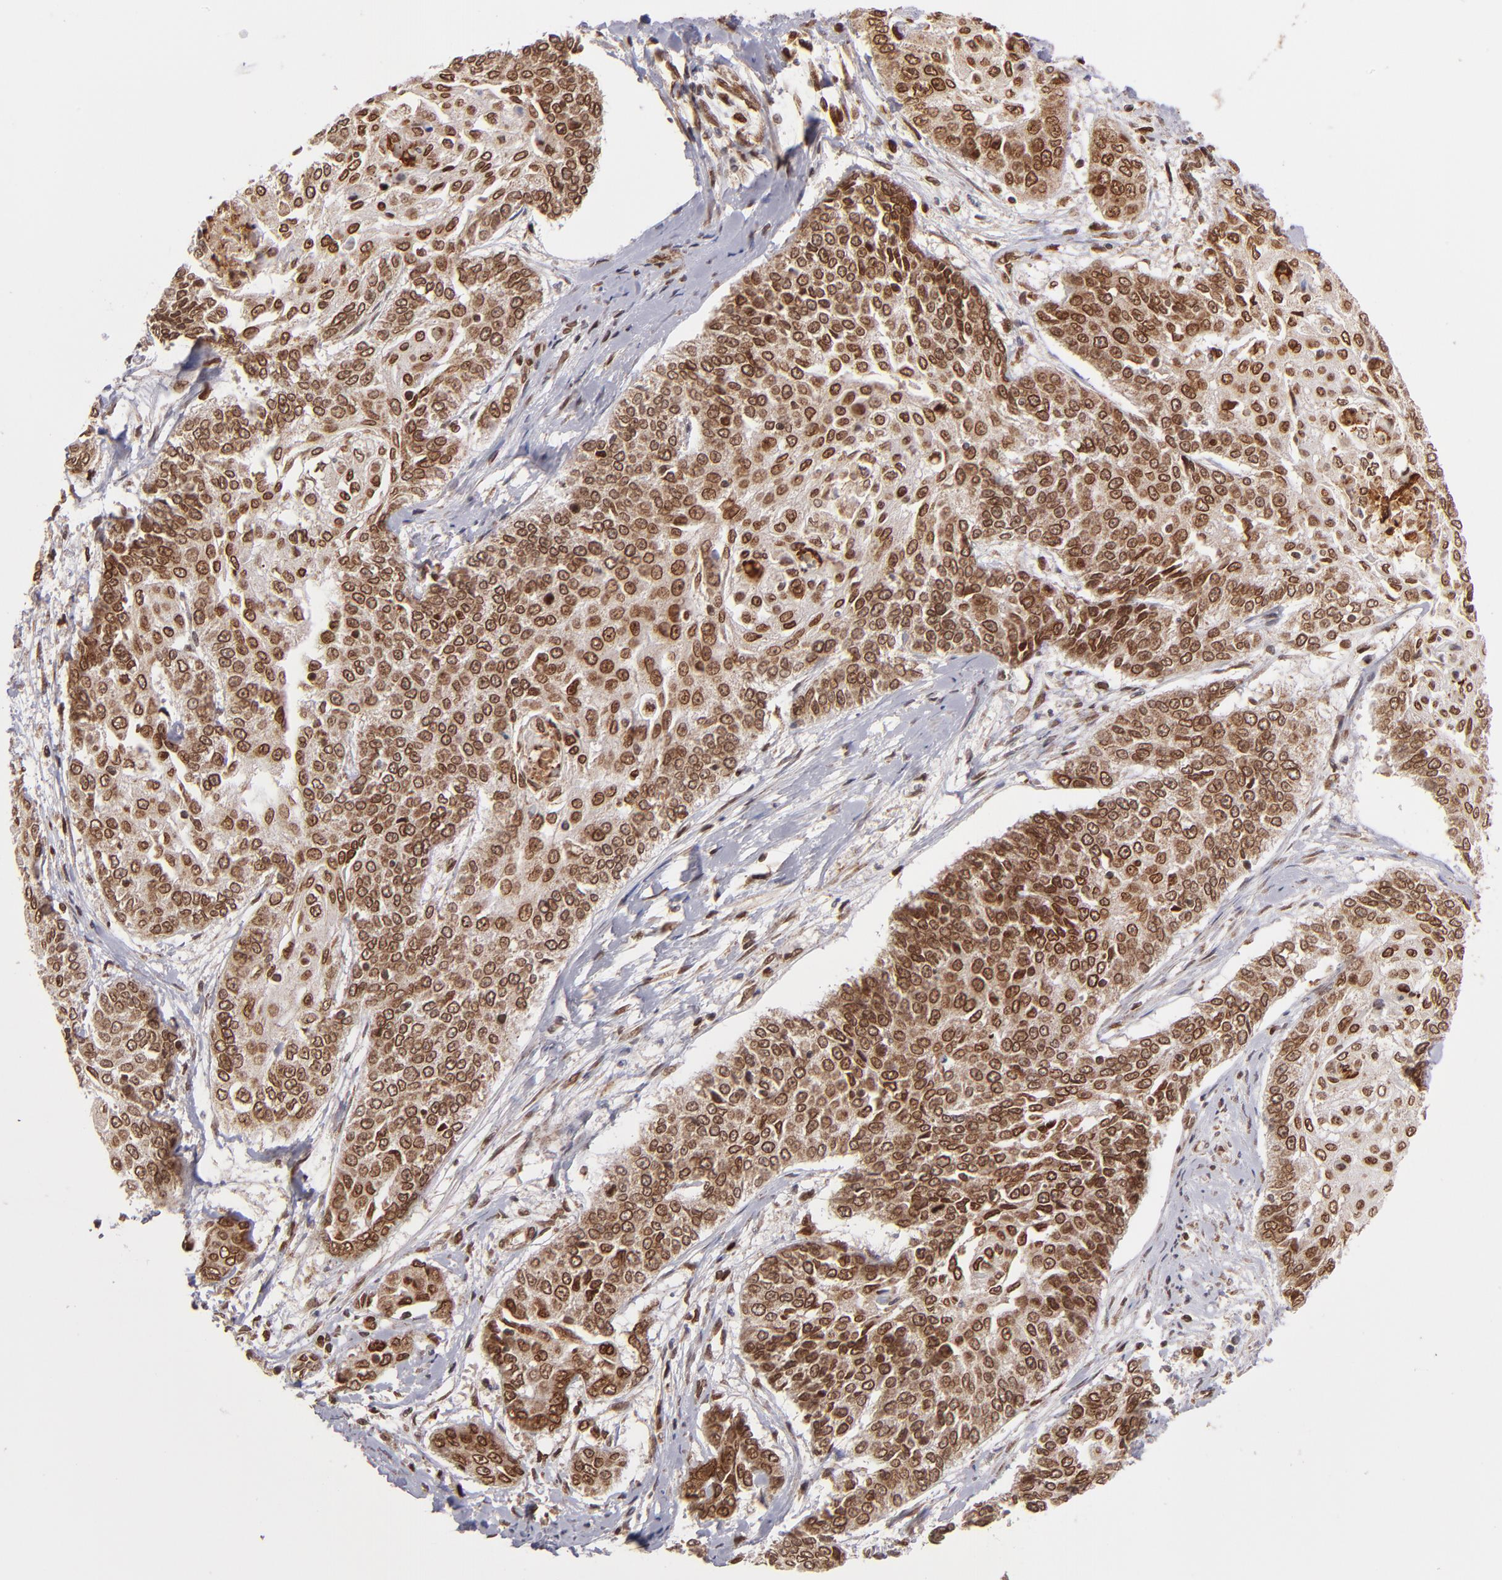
{"staining": {"intensity": "moderate", "quantity": ">75%", "location": "cytoplasmic/membranous,nuclear"}, "tissue": "cervical cancer", "cell_type": "Tumor cells", "image_type": "cancer", "snomed": [{"axis": "morphology", "description": "Squamous cell carcinoma, NOS"}, {"axis": "topography", "description": "Cervix"}], "caption": "The immunohistochemical stain labels moderate cytoplasmic/membranous and nuclear staining in tumor cells of cervical cancer tissue.", "gene": "TOP1MT", "patient": {"sex": "female", "age": 64}}